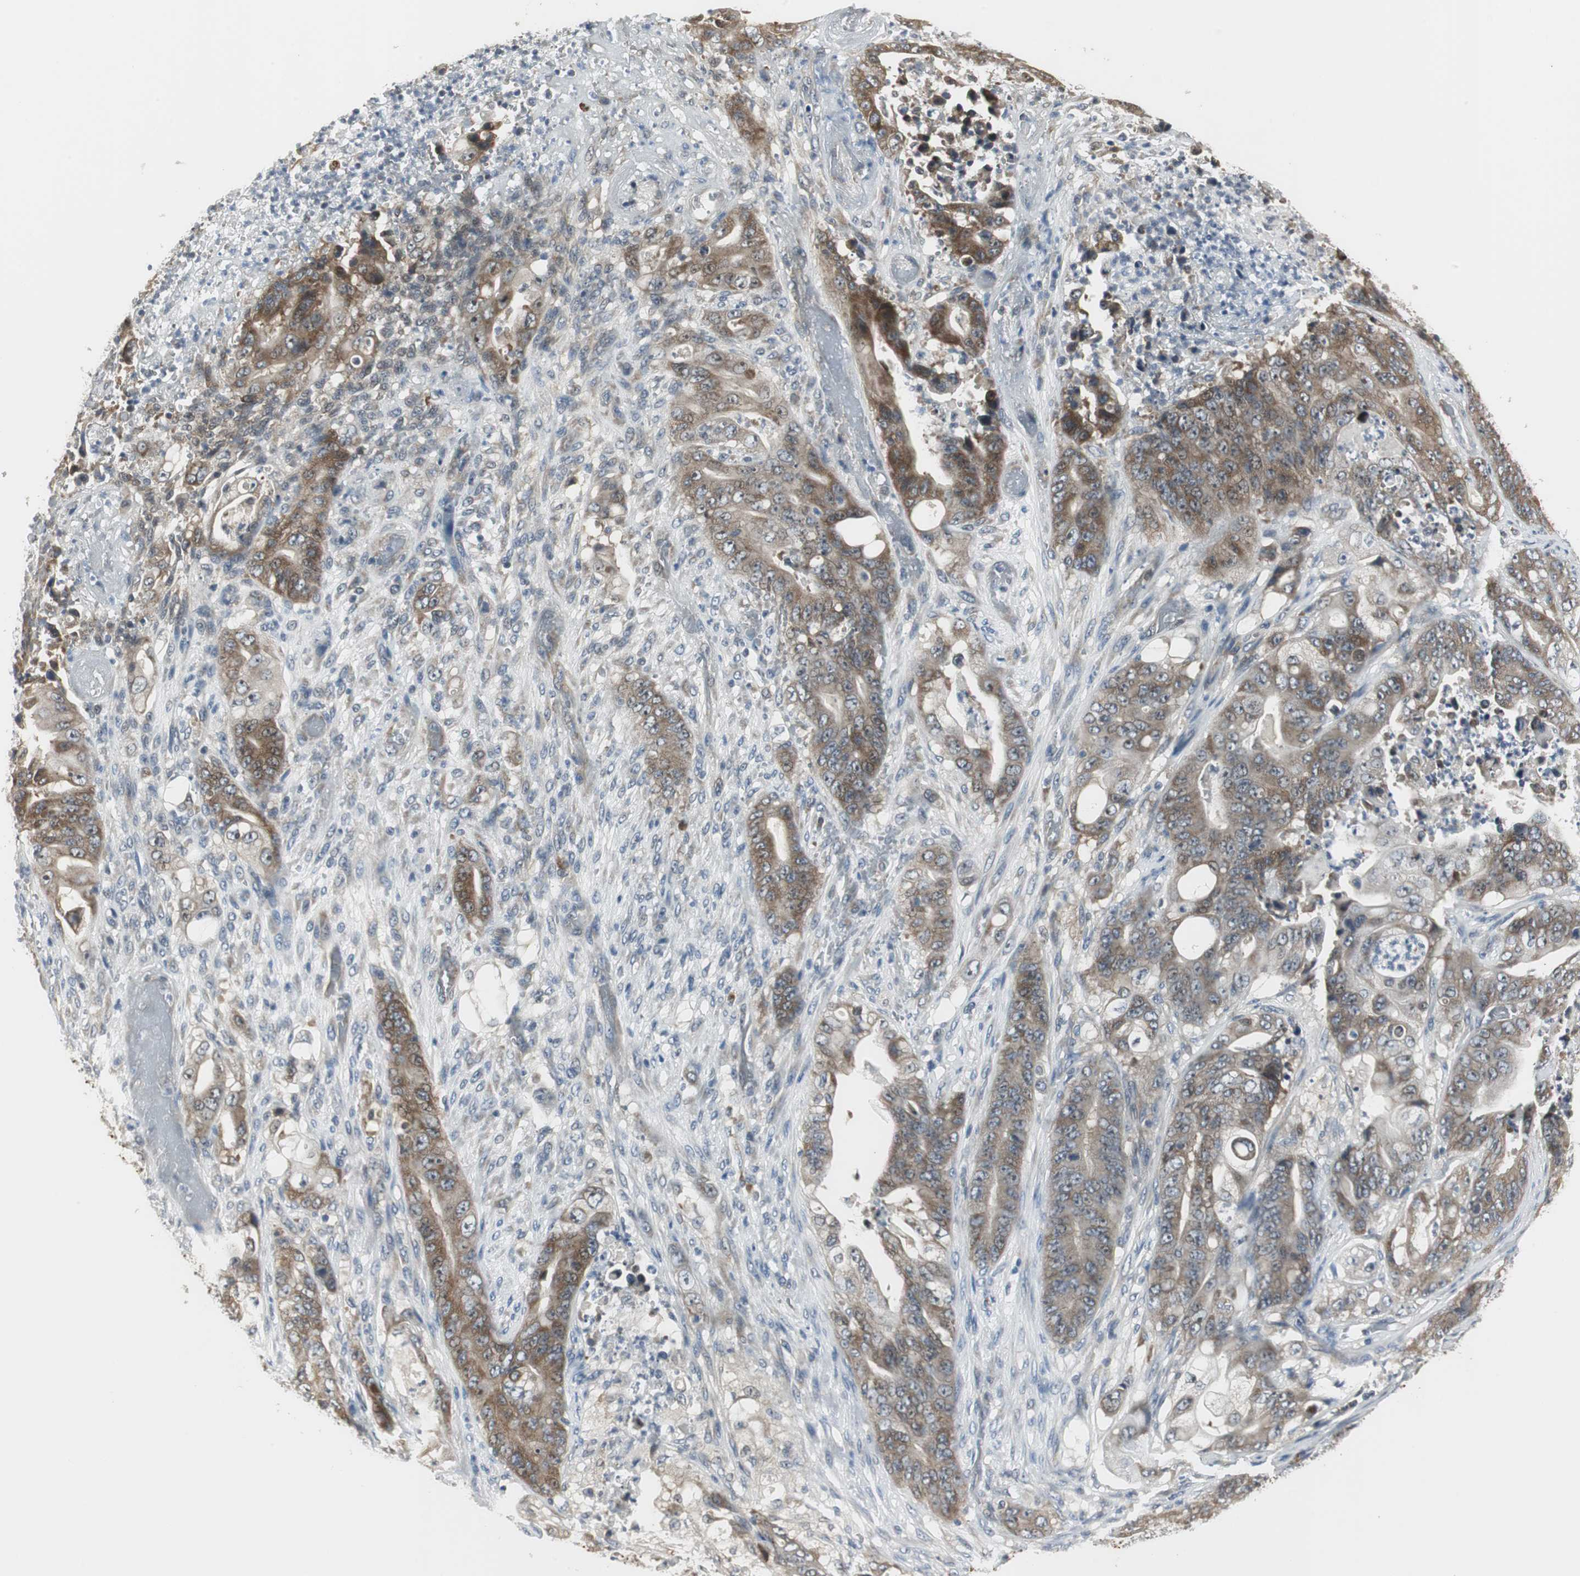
{"staining": {"intensity": "moderate", "quantity": ">75%", "location": "cytoplasmic/membranous"}, "tissue": "stomach cancer", "cell_type": "Tumor cells", "image_type": "cancer", "snomed": [{"axis": "morphology", "description": "Adenocarcinoma, NOS"}, {"axis": "topography", "description": "Stomach"}], "caption": "Human adenocarcinoma (stomach) stained for a protein (brown) reveals moderate cytoplasmic/membranous positive expression in approximately >75% of tumor cells.", "gene": "CCT5", "patient": {"sex": "female", "age": 73}}